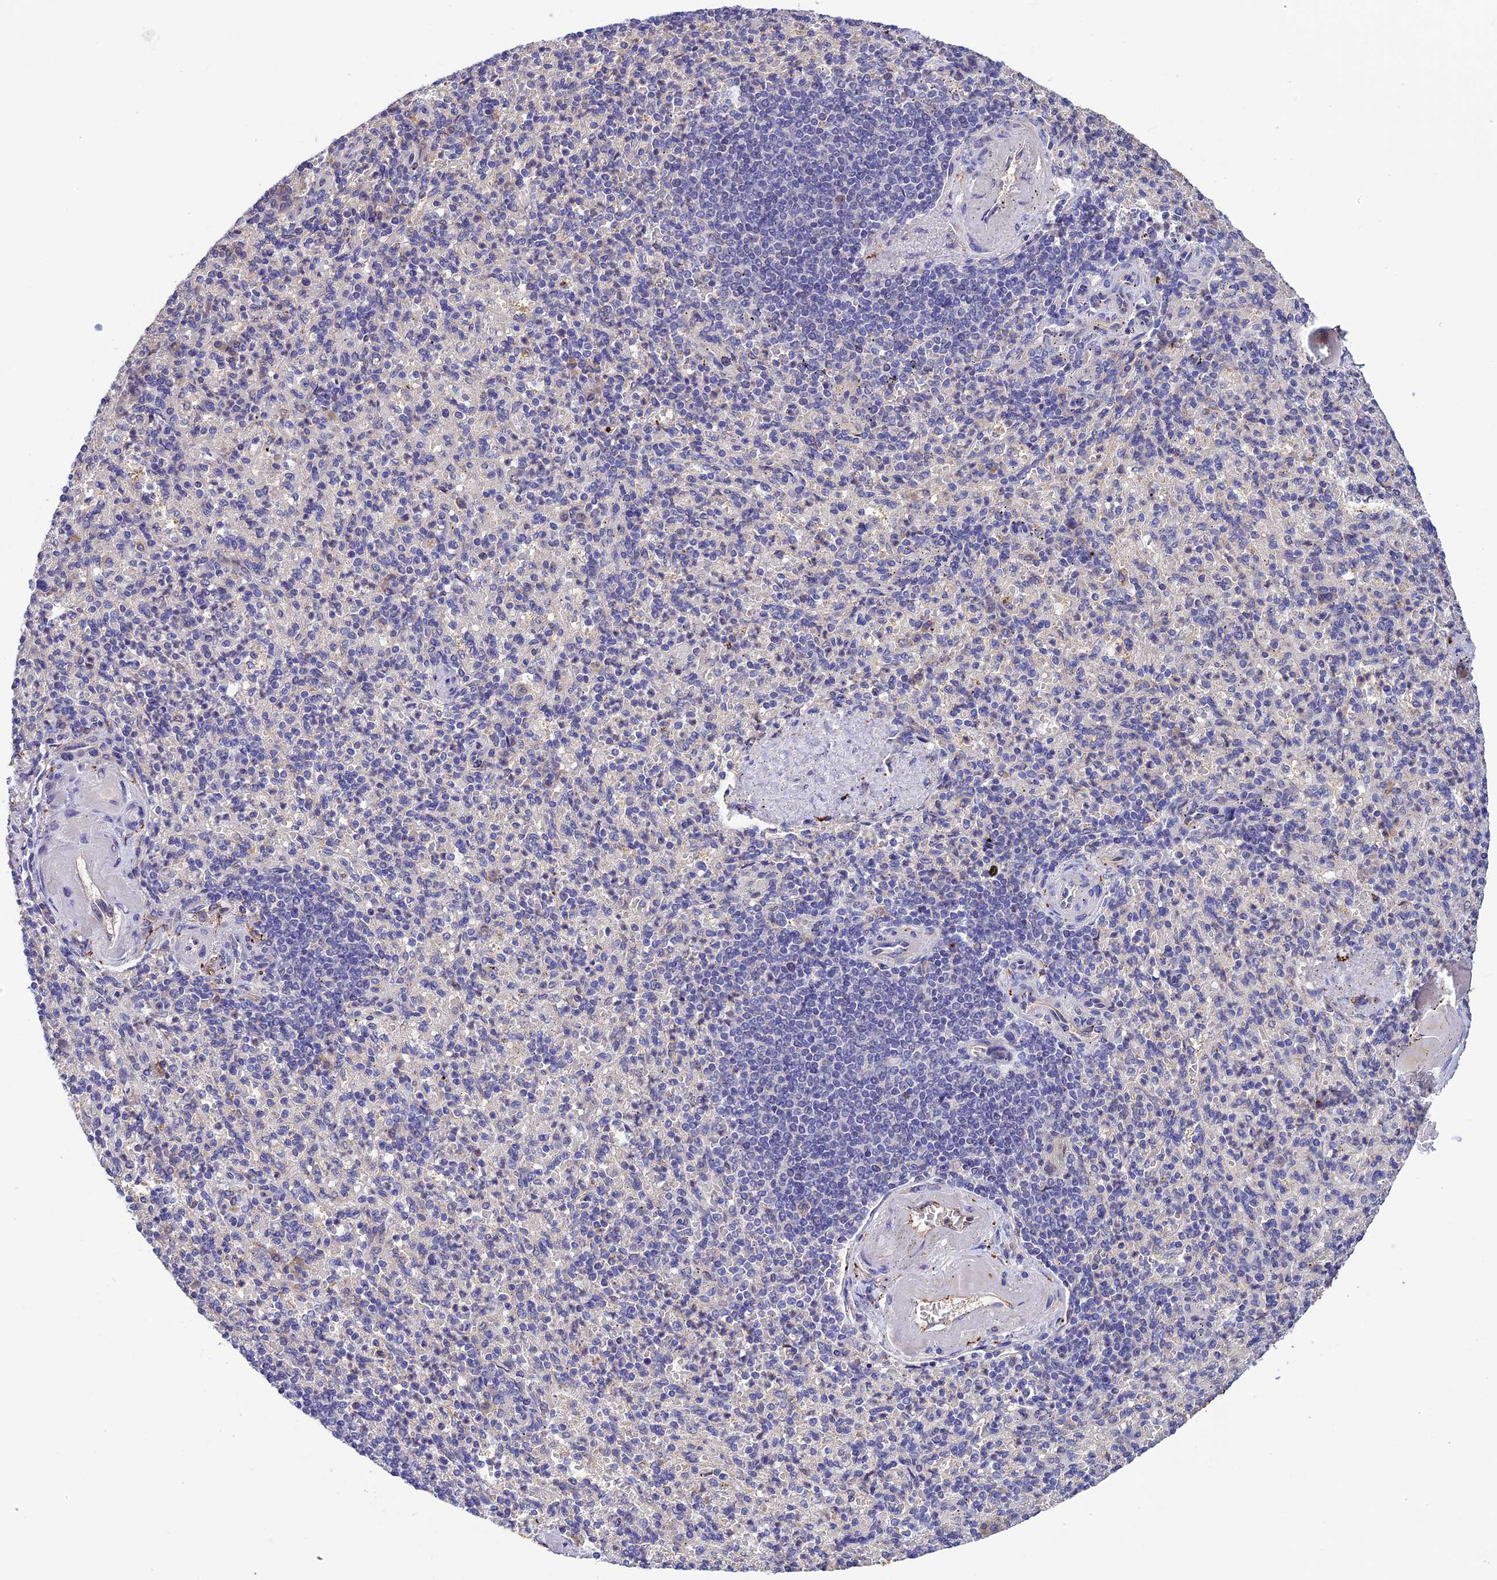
{"staining": {"intensity": "negative", "quantity": "none", "location": "none"}, "tissue": "spleen", "cell_type": "Cells in red pulp", "image_type": "normal", "snomed": [{"axis": "morphology", "description": "Normal tissue, NOS"}, {"axis": "topography", "description": "Spleen"}], "caption": "IHC of normal spleen demonstrates no expression in cells in red pulp. The staining is performed using DAB (3,3'-diaminobenzidine) brown chromogen with nuclei counter-stained in using hematoxylin.", "gene": "PZP", "patient": {"sex": "female", "age": 74}}